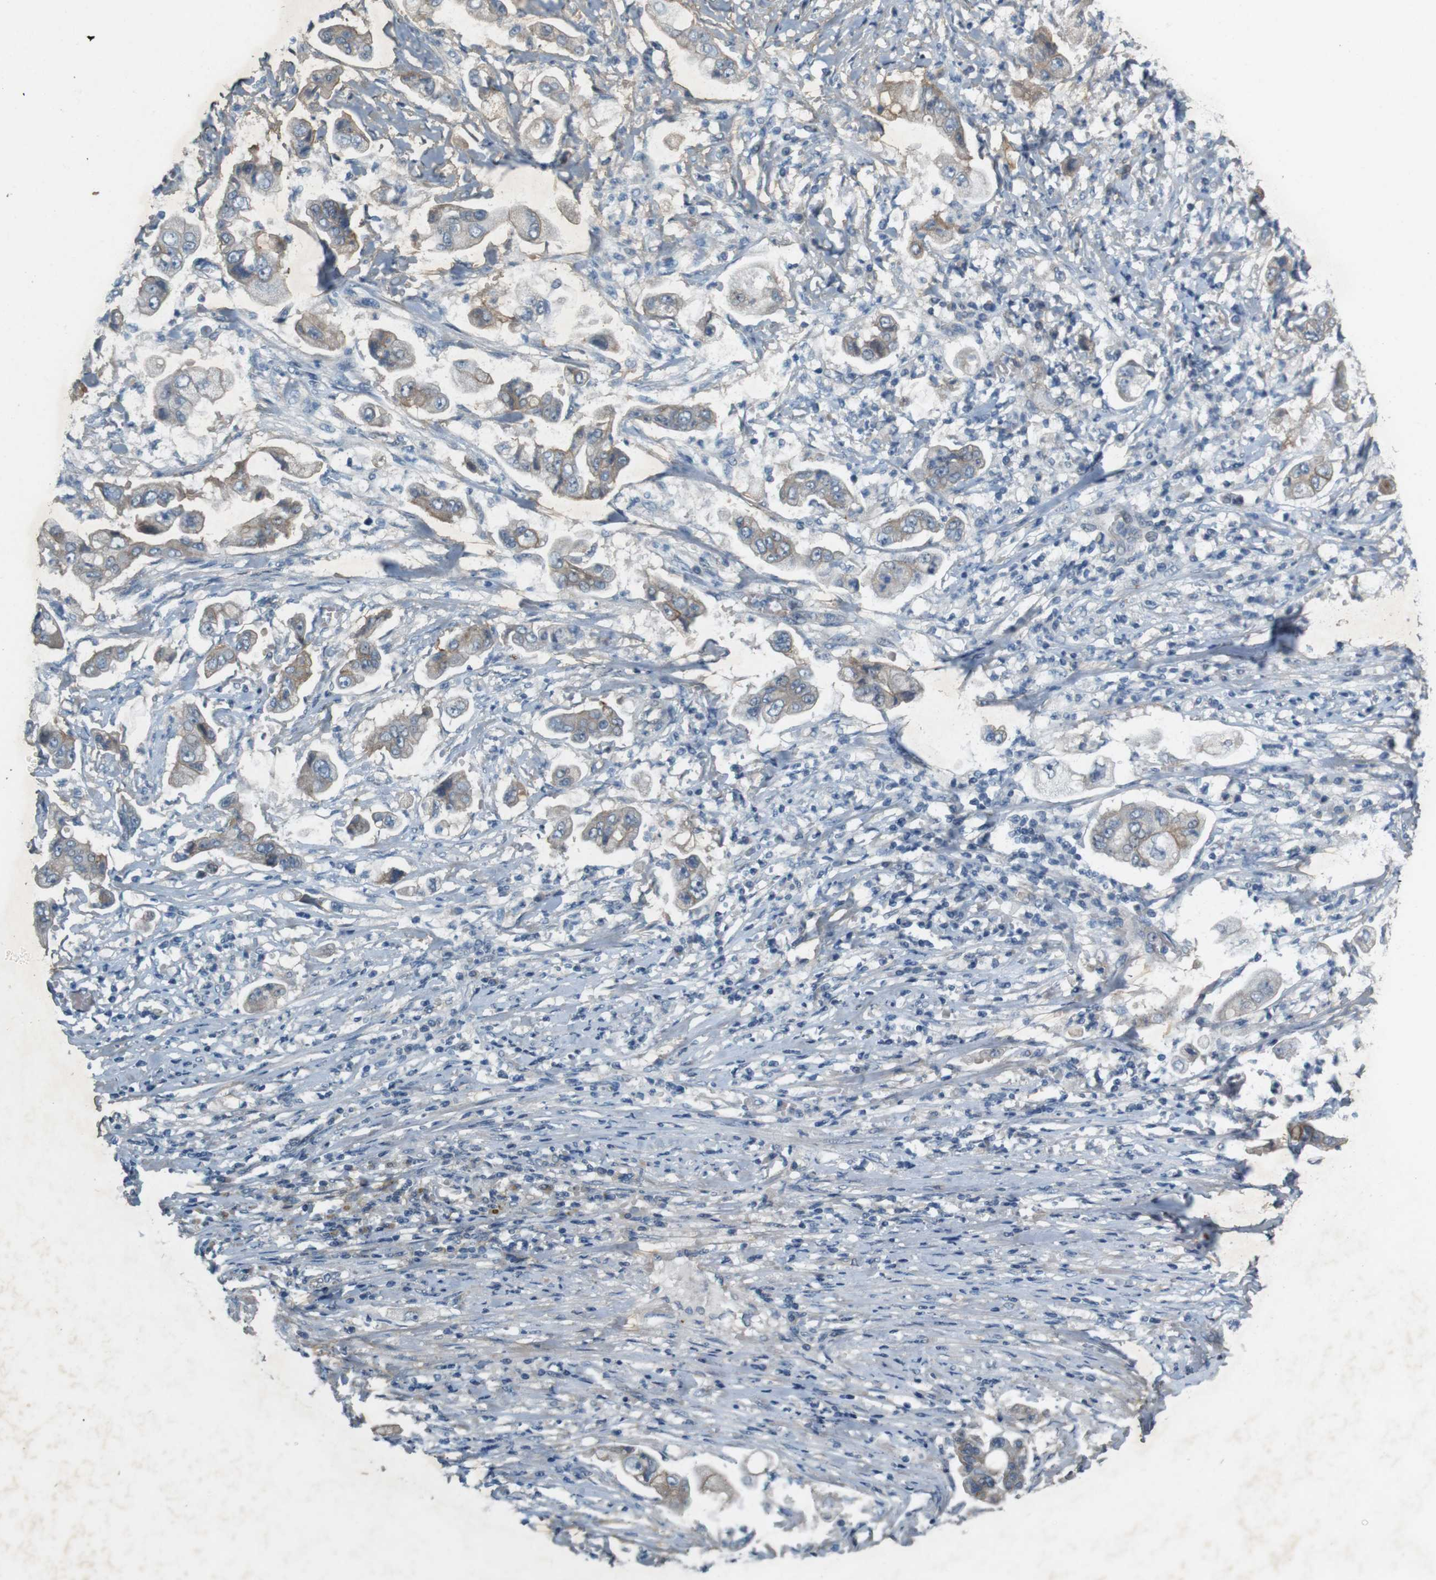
{"staining": {"intensity": "weak", "quantity": "<25%", "location": "cytoplasmic/membranous"}, "tissue": "stomach cancer", "cell_type": "Tumor cells", "image_type": "cancer", "snomed": [{"axis": "morphology", "description": "Adenocarcinoma, NOS"}, {"axis": "topography", "description": "Stomach"}], "caption": "Immunohistochemistry (IHC) of human adenocarcinoma (stomach) exhibits no staining in tumor cells.", "gene": "PVR", "patient": {"sex": "male", "age": 62}}